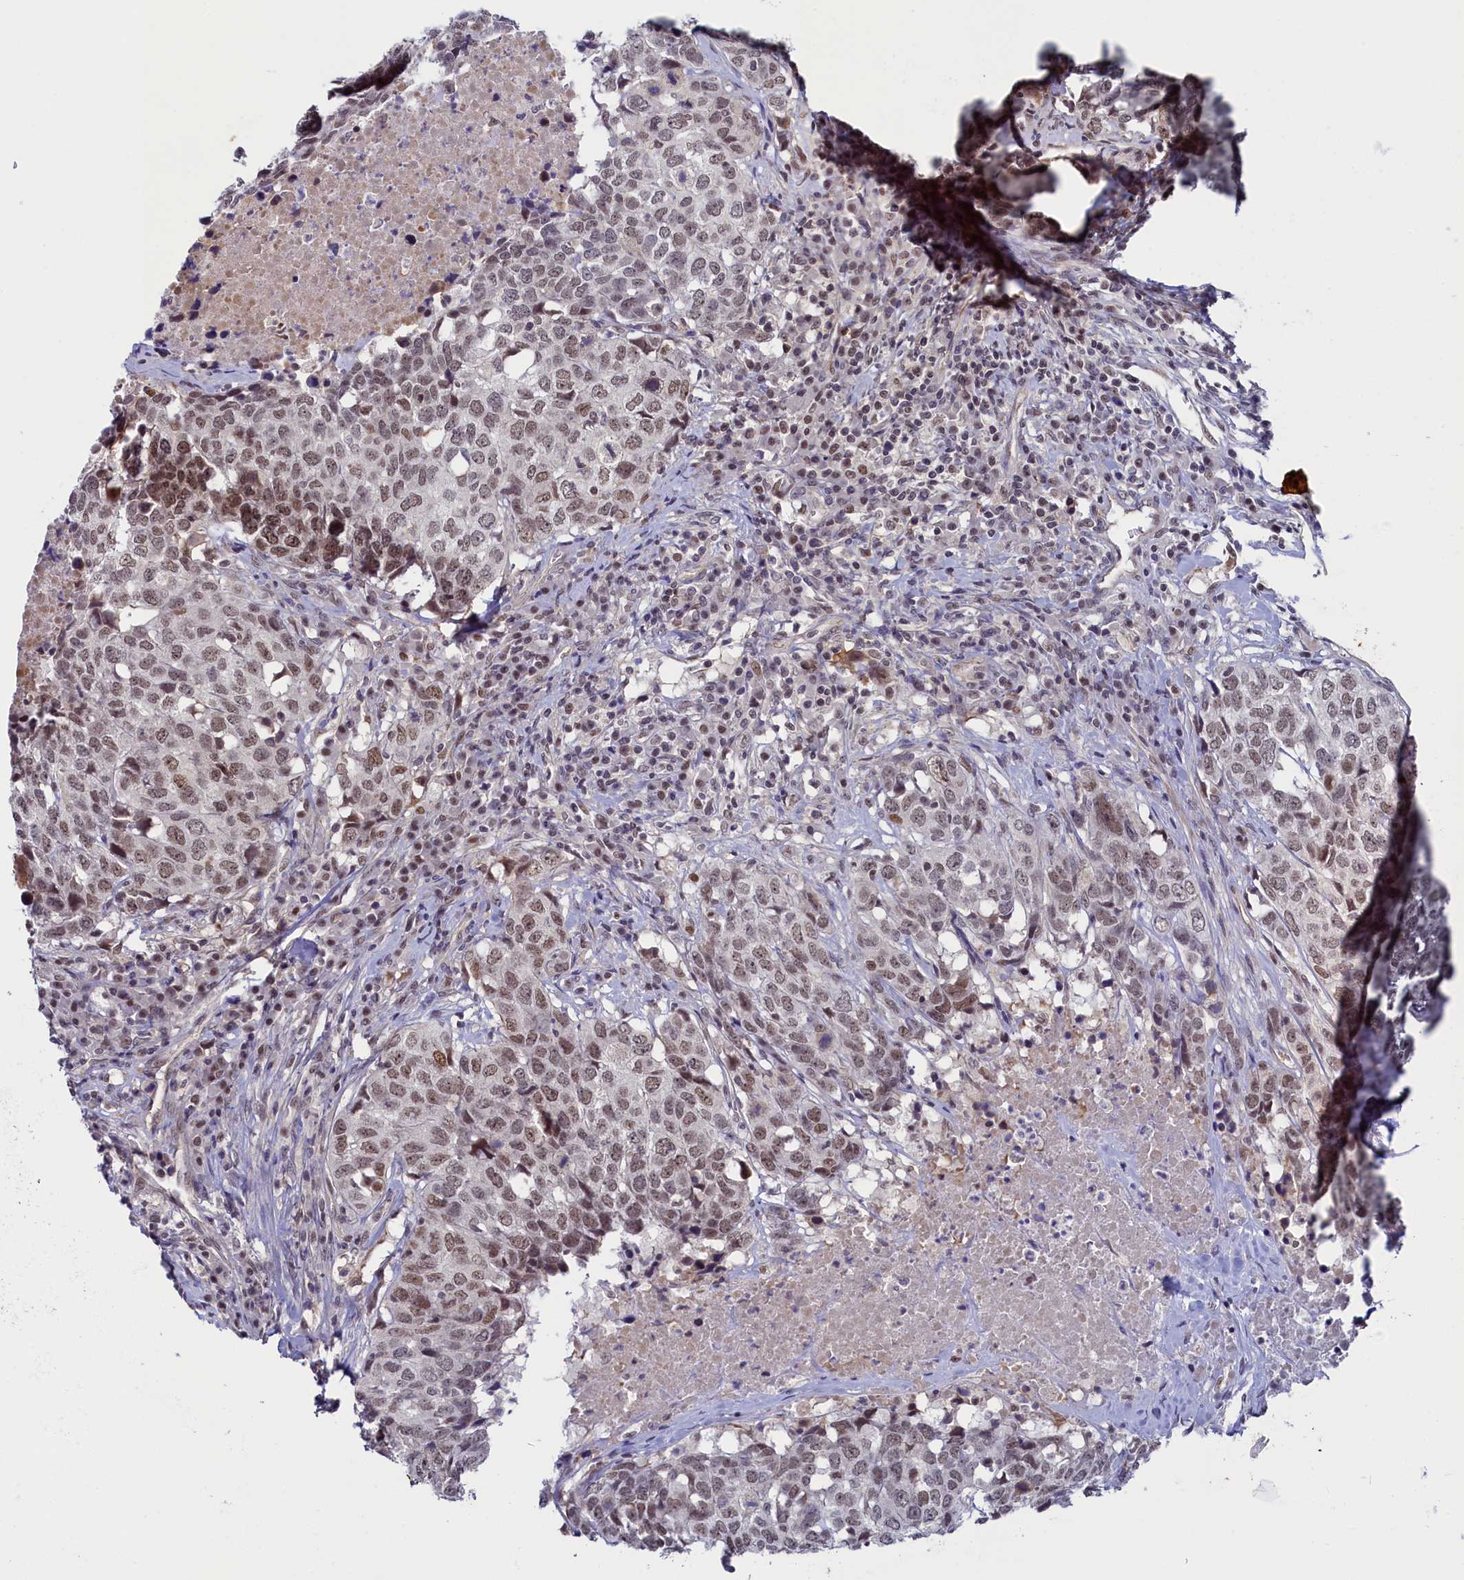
{"staining": {"intensity": "moderate", "quantity": ">75%", "location": "nuclear"}, "tissue": "head and neck cancer", "cell_type": "Tumor cells", "image_type": "cancer", "snomed": [{"axis": "morphology", "description": "Squamous cell carcinoma, NOS"}, {"axis": "topography", "description": "Head-Neck"}], "caption": "Immunohistochemical staining of head and neck cancer (squamous cell carcinoma) demonstrates medium levels of moderate nuclear expression in approximately >75% of tumor cells.", "gene": "INTS14", "patient": {"sex": "male", "age": 66}}